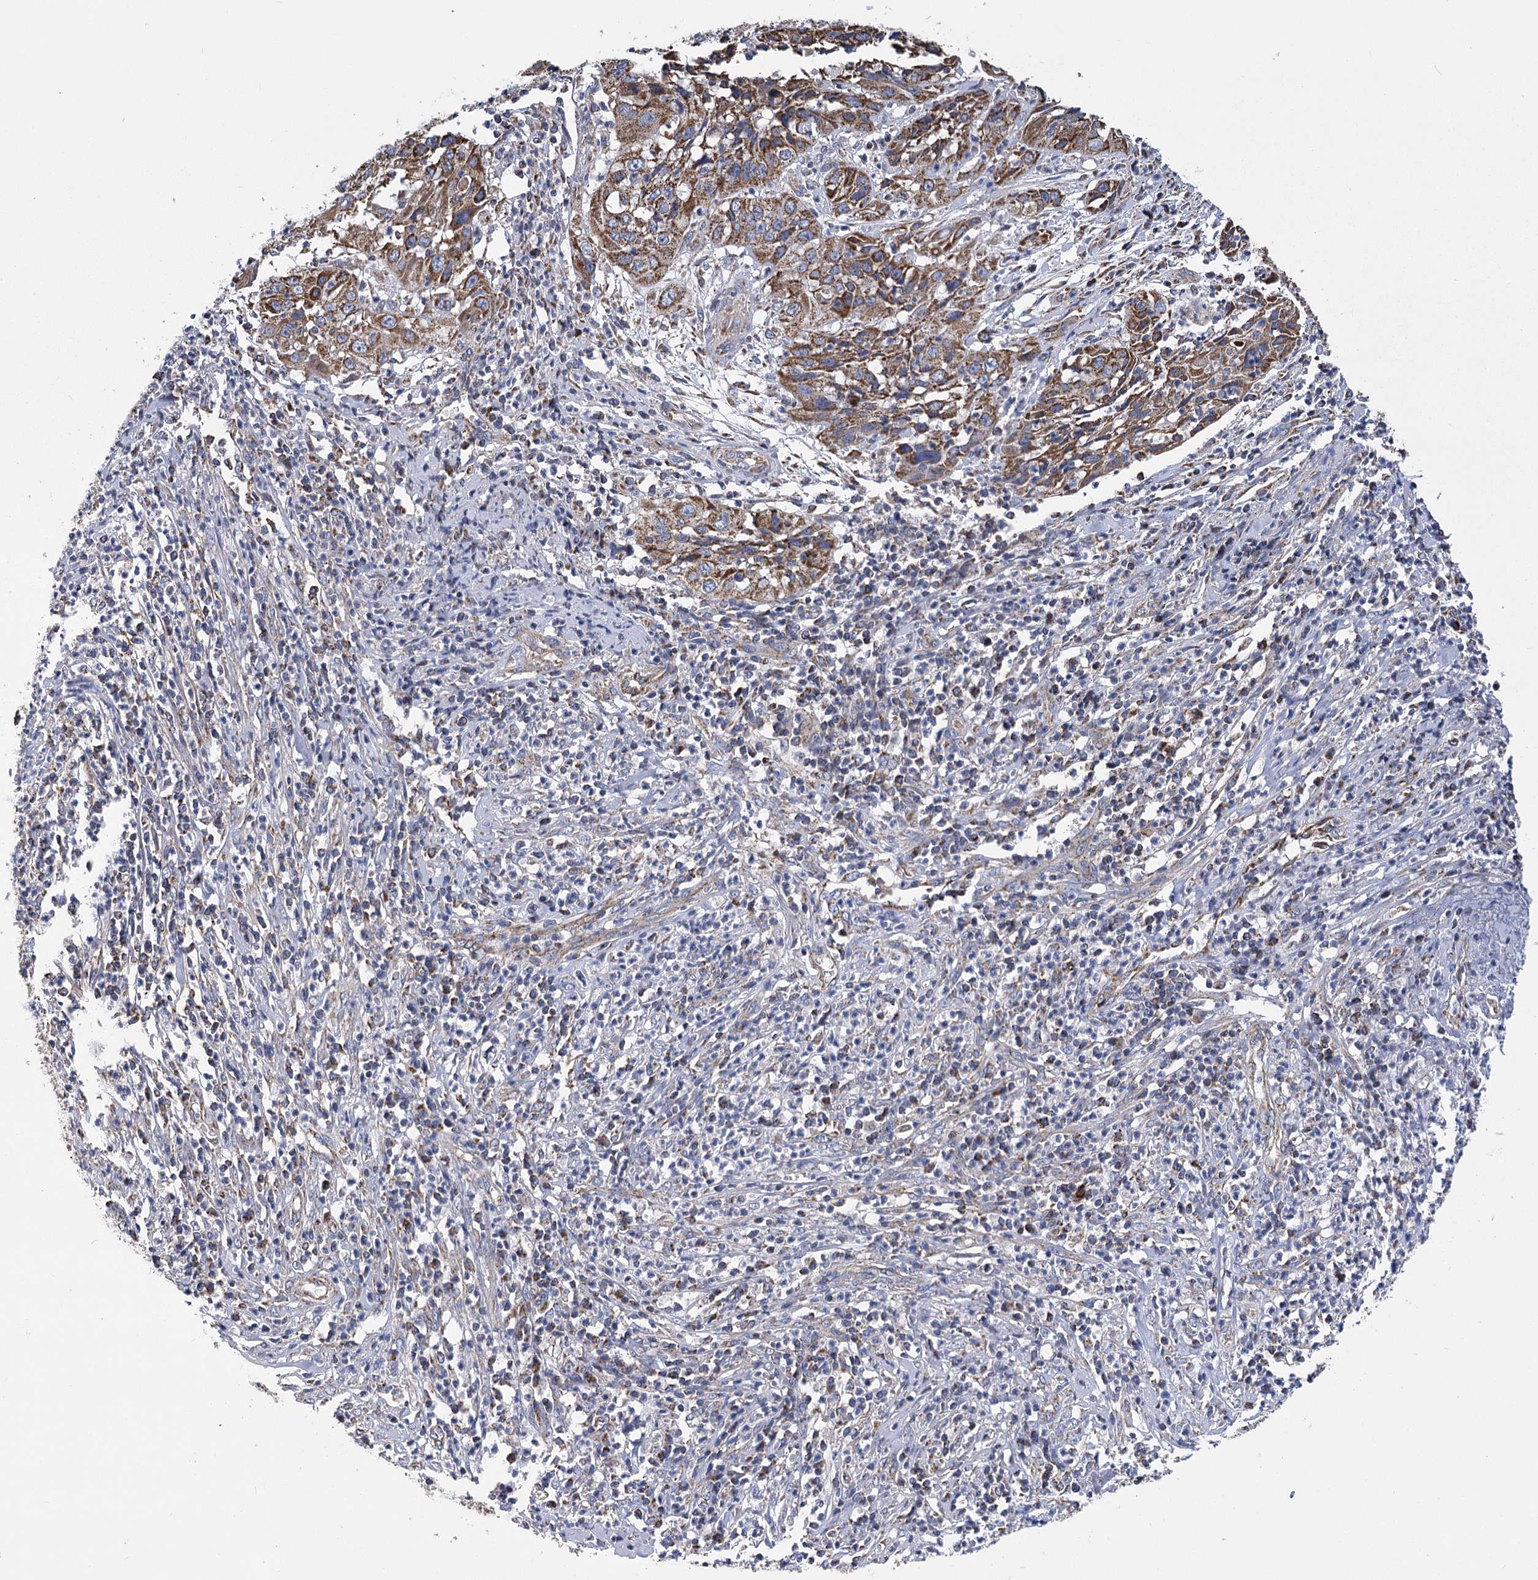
{"staining": {"intensity": "moderate", "quantity": ">75%", "location": "cytoplasmic/membranous"}, "tissue": "cervical cancer", "cell_type": "Tumor cells", "image_type": "cancer", "snomed": [{"axis": "morphology", "description": "Squamous cell carcinoma, NOS"}, {"axis": "topography", "description": "Cervix"}], "caption": "Tumor cells reveal medium levels of moderate cytoplasmic/membranous positivity in approximately >75% of cells in human cervical squamous cell carcinoma.", "gene": "CCDC73", "patient": {"sex": "female", "age": 32}}